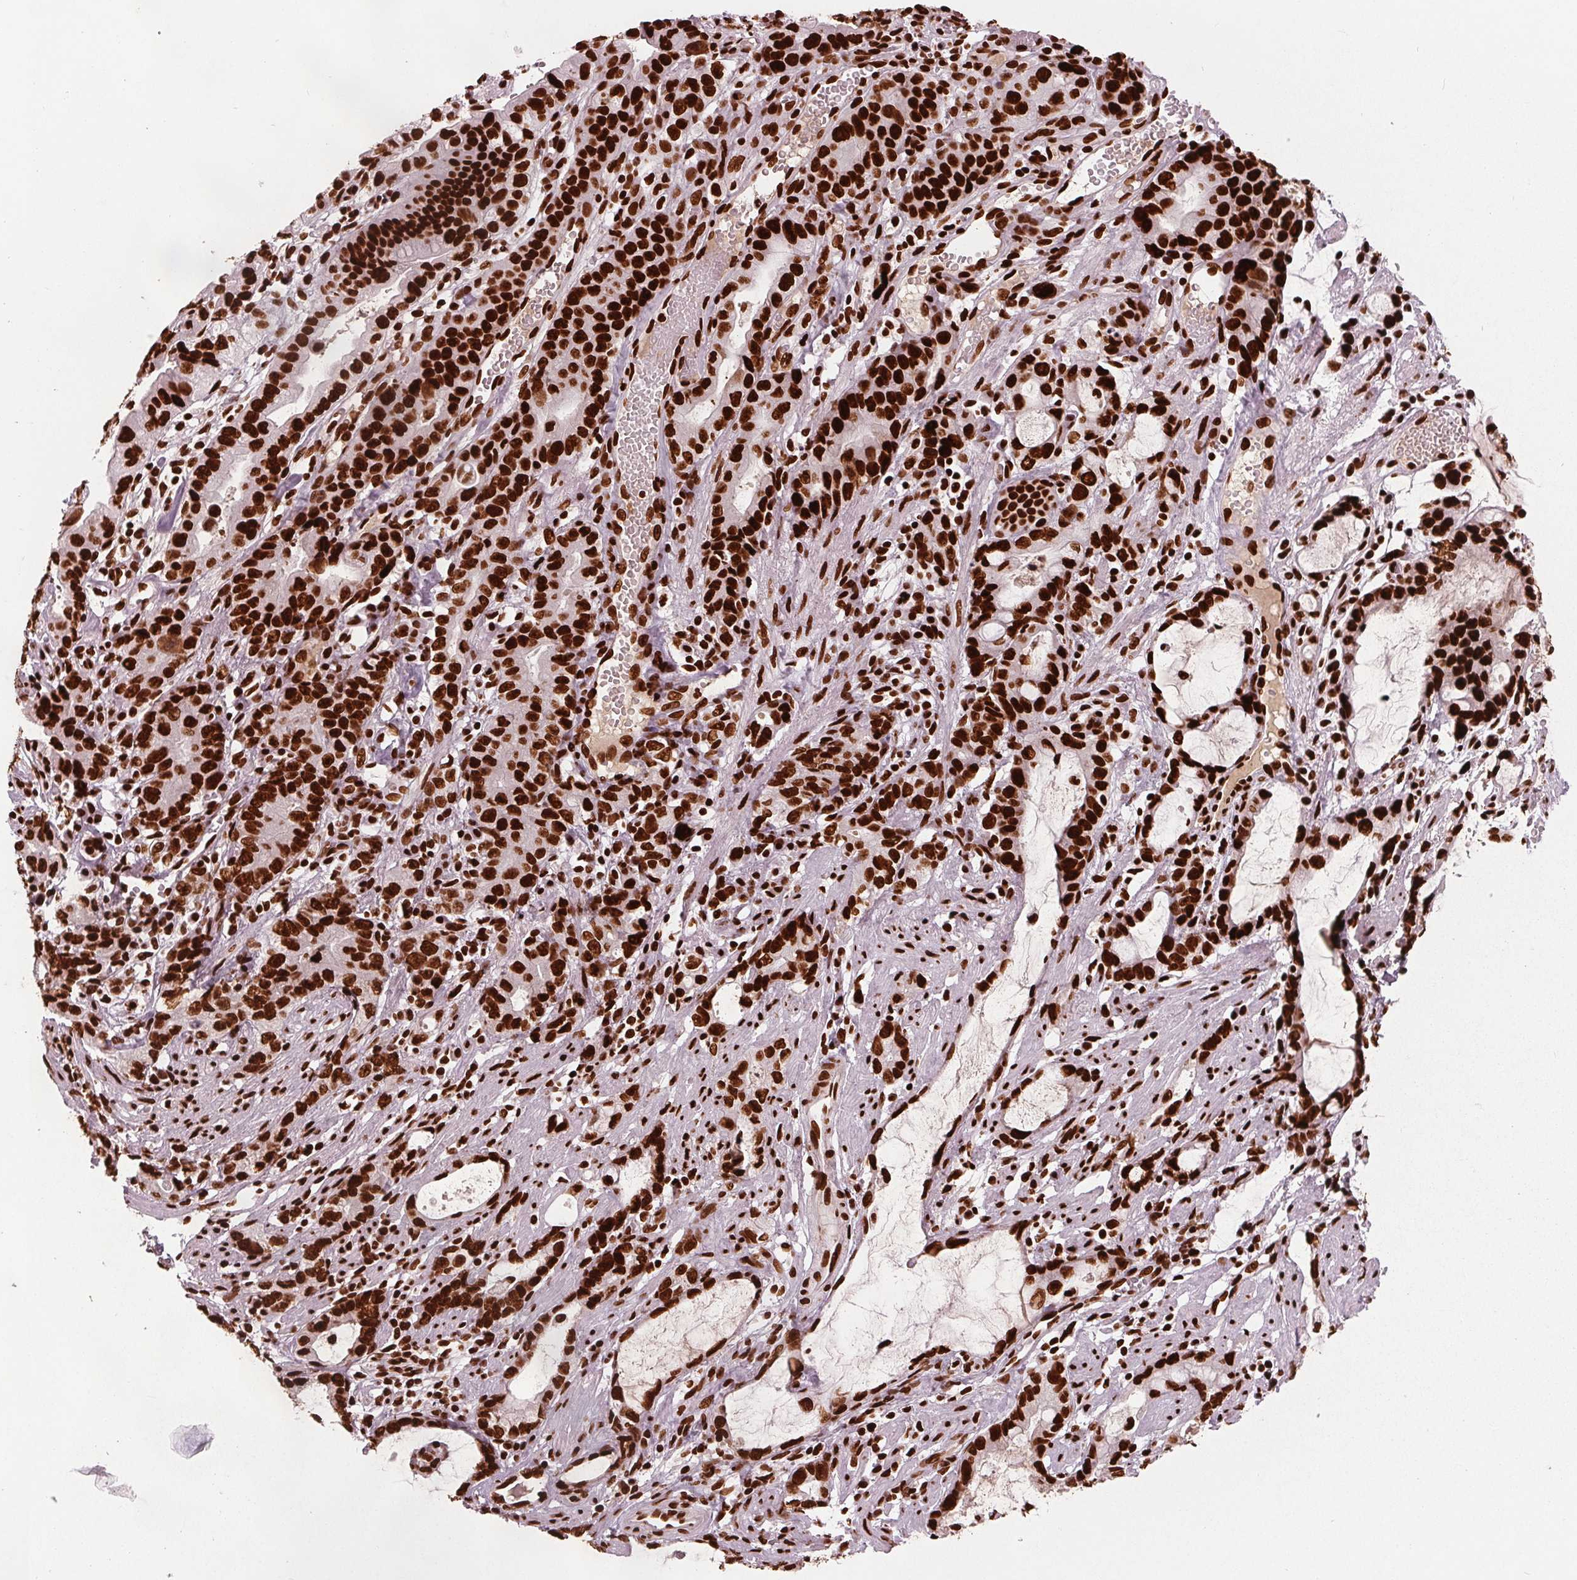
{"staining": {"intensity": "strong", "quantity": "25%-75%", "location": "nuclear"}, "tissue": "stomach cancer", "cell_type": "Tumor cells", "image_type": "cancer", "snomed": [{"axis": "morphology", "description": "Adenocarcinoma, NOS"}, {"axis": "topography", "description": "Stomach"}], "caption": "Protein expression analysis of stomach cancer demonstrates strong nuclear positivity in approximately 25%-75% of tumor cells. The protein is shown in brown color, while the nuclei are stained blue.", "gene": "BRD4", "patient": {"sex": "male", "age": 55}}